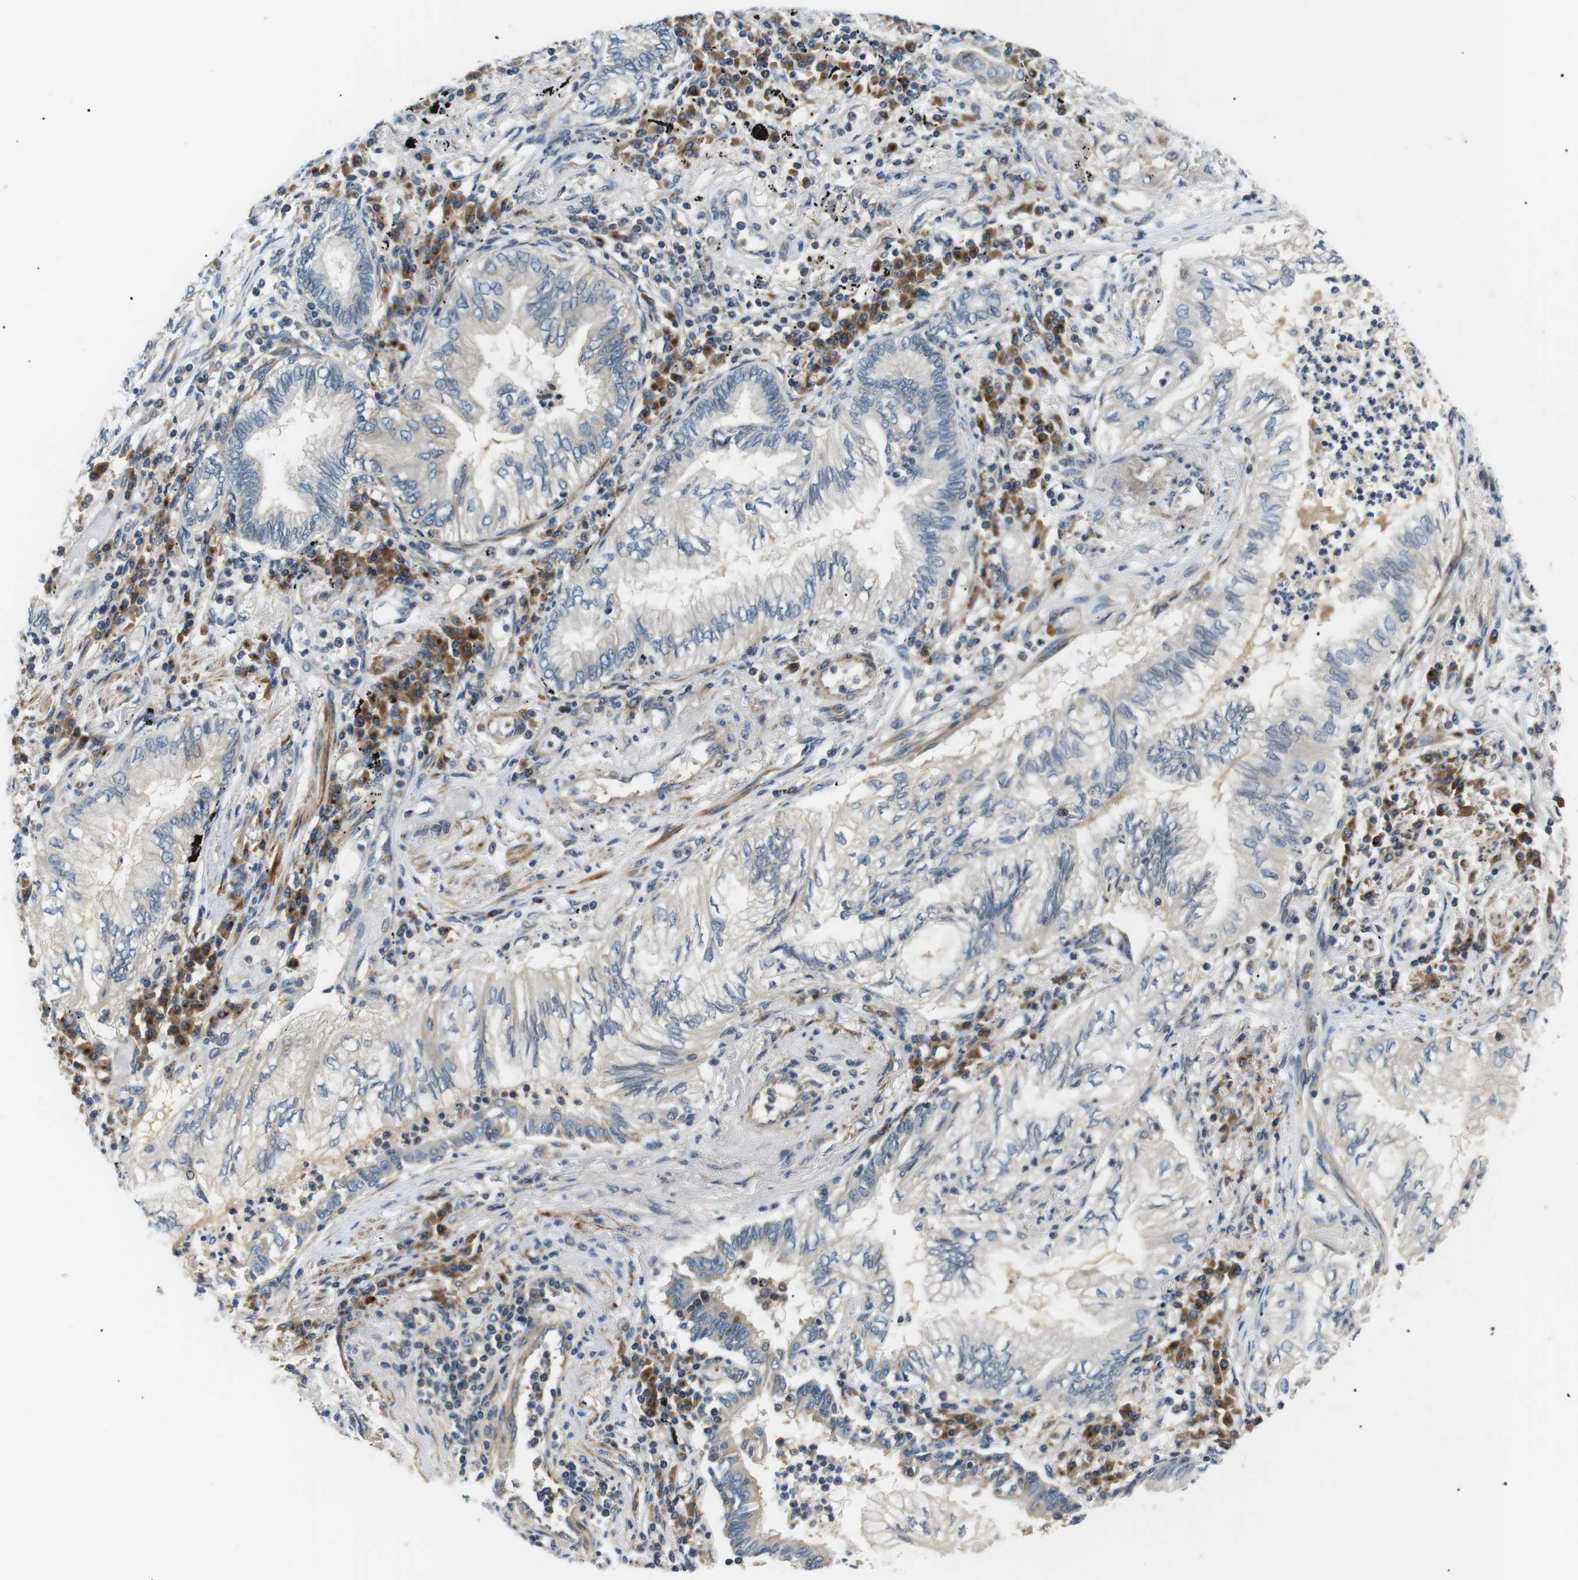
{"staining": {"intensity": "negative", "quantity": "none", "location": "none"}, "tissue": "lung cancer", "cell_type": "Tumor cells", "image_type": "cancer", "snomed": [{"axis": "morphology", "description": "Normal tissue, NOS"}, {"axis": "morphology", "description": "Adenocarcinoma, NOS"}, {"axis": "topography", "description": "Bronchus"}, {"axis": "topography", "description": "Lung"}], "caption": "Immunohistochemistry (IHC) of lung cancer (adenocarcinoma) shows no expression in tumor cells.", "gene": "DIPK1A", "patient": {"sex": "female", "age": 70}}